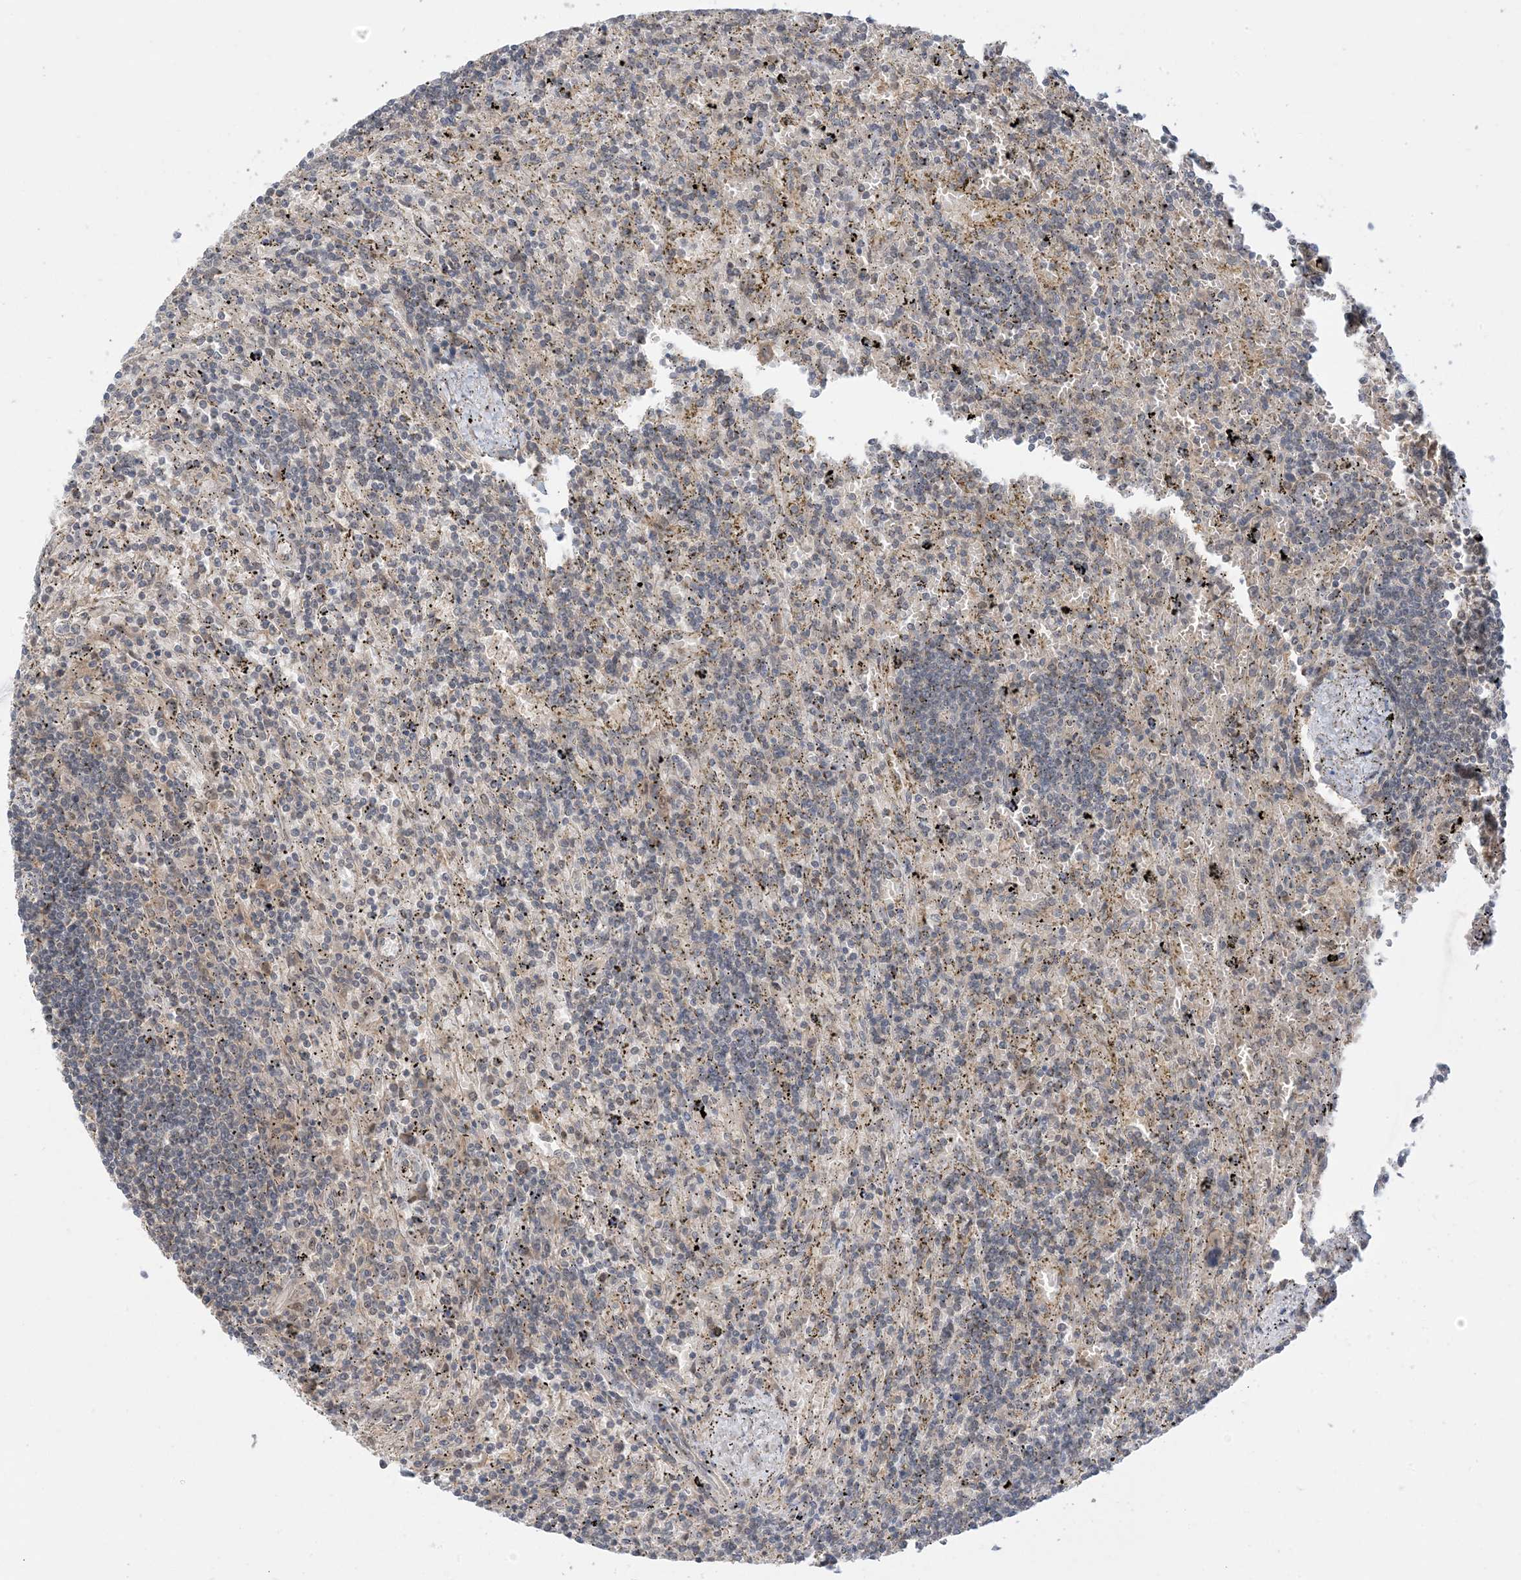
{"staining": {"intensity": "negative", "quantity": "none", "location": "none"}, "tissue": "lymphoma", "cell_type": "Tumor cells", "image_type": "cancer", "snomed": [{"axis": "morphology", "description": "Malignant lymphoma, non-Hodgkin's type, Low grade"}, {"axis": "topography", "description": "Spleen"}], "caption": "Protein analysis of lymphoma exhibits no significant staining in tumor cells.", "gene": "WDR26", "patient": {"sex": "male", "age": 76}}